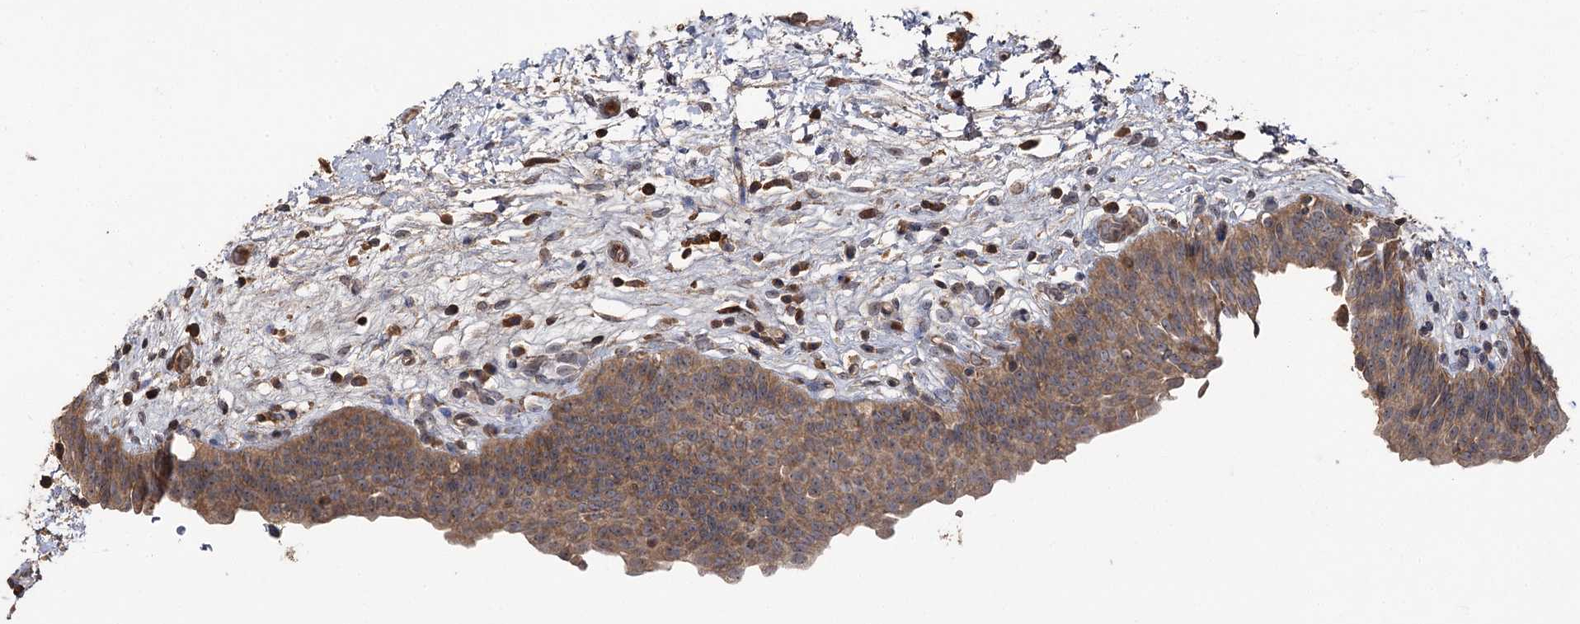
{"staining": {"intensity": "moderate", "quantity": ">75%", "location": "cytoplasmic/membranous,nuclear"}, "tissue": "urinary bladder", "cell_type": "Urothelial cells", "image_type": "normal", "snomed": [{"axis": "morphology", "description": "Normal tissue, NOS"}, {"axis": "topography", "description": "Urinary bladder"}], "caption": "Moderate cytoplasmic/membranous,nuclear expression for a protein is seen in approximately >75% of urothelial cells of unremarkable urinary bladder using immunohistochemistry.", "gene": "FAM53B", "patient": {"sex": "male", "age": 83}}